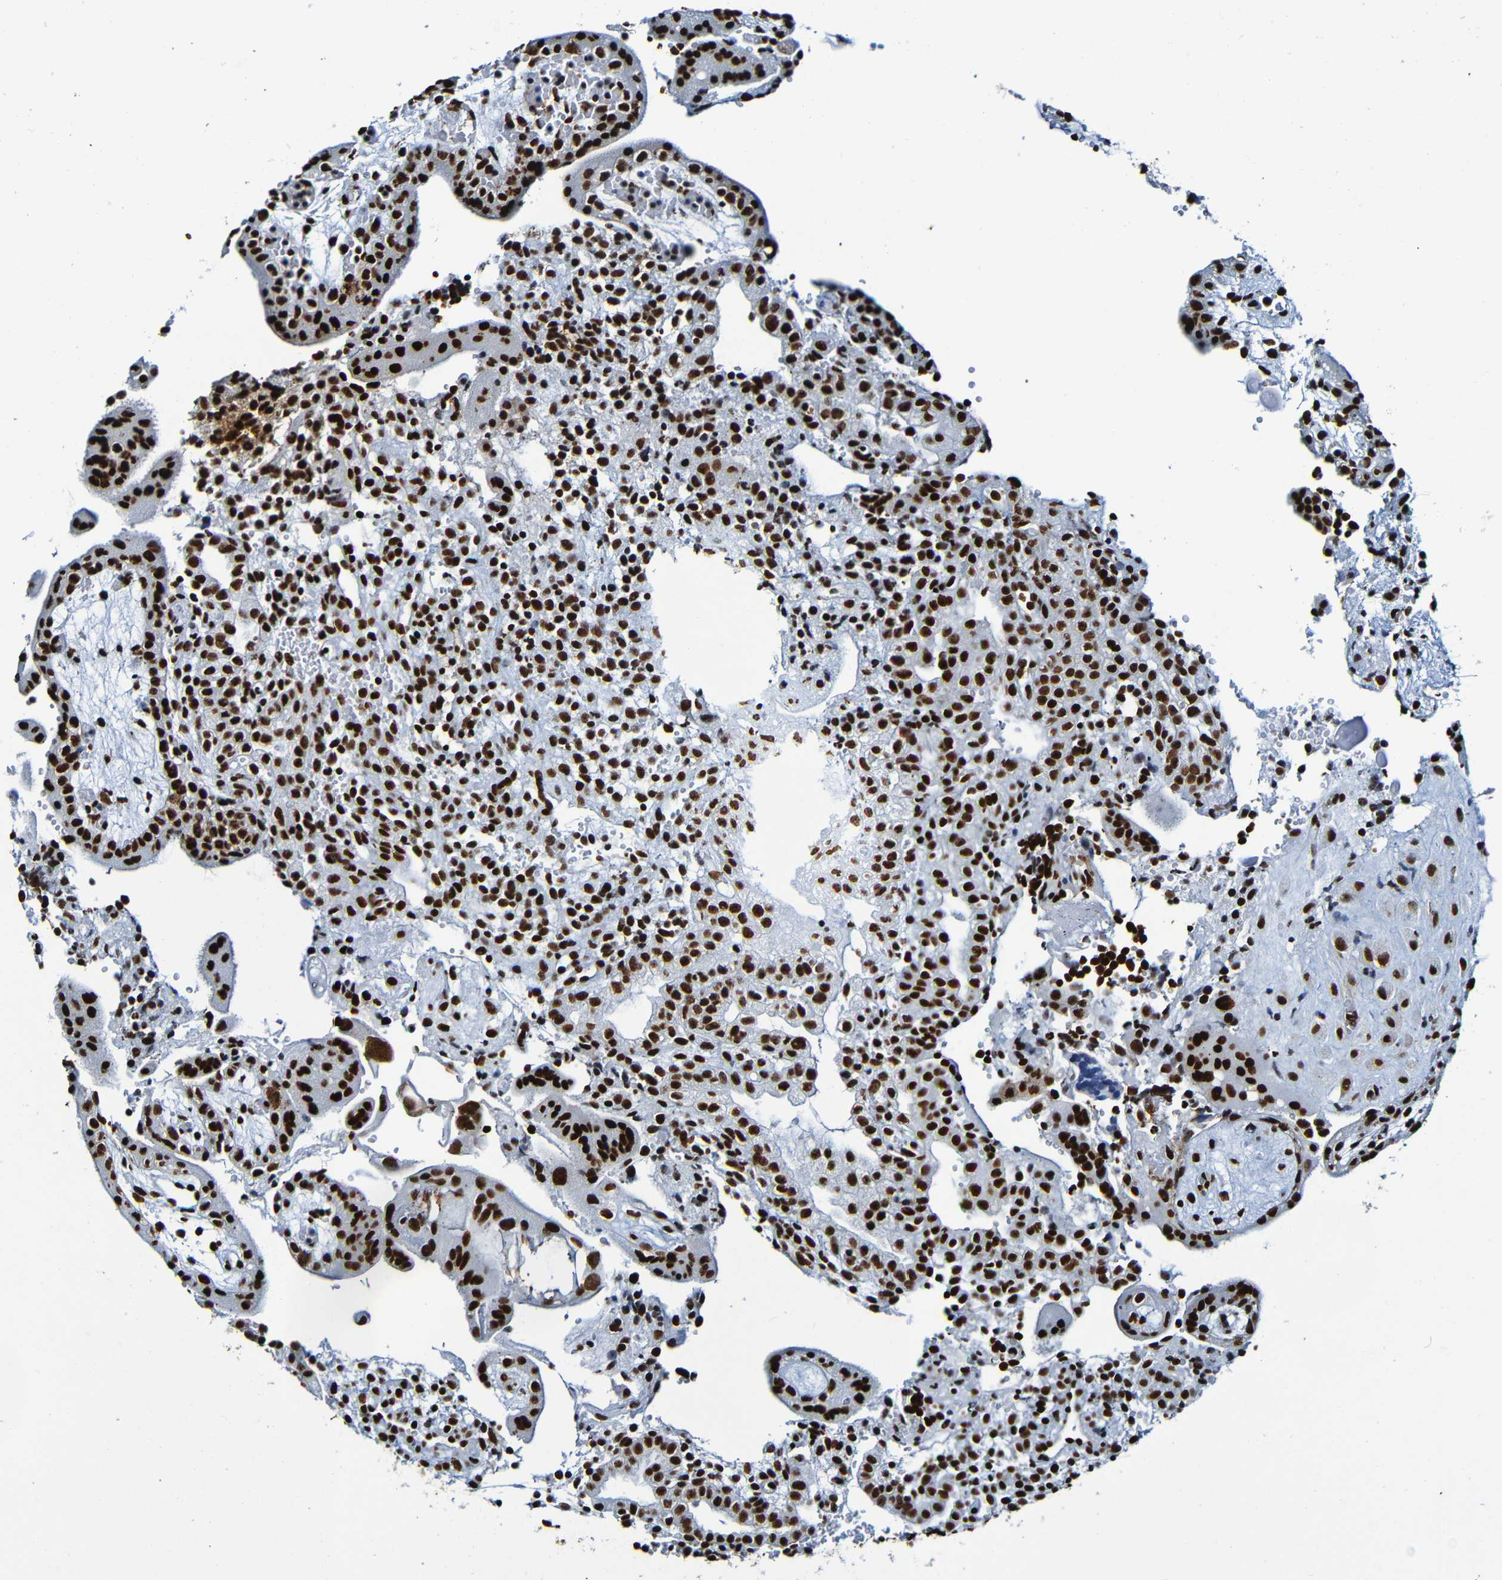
{"staining": {"intensity": "strong", "quantity": ">75%", "location": "nuclear"}, "tissue": "placenta", "cell_type": "Decidual cells", "image_type": "normal", "snomed": [{"axis": "morphology", "description": "Normal tissue, NOS"}, {"axis": "topography", "description": "Placenta"}], "caption": "A high amount of strong nuclear positivity is identified in about >75% of decidual cells in unremarkable placenta.", "gene": "SRSF3", "patient": {"sex": "female", "age": 18}}